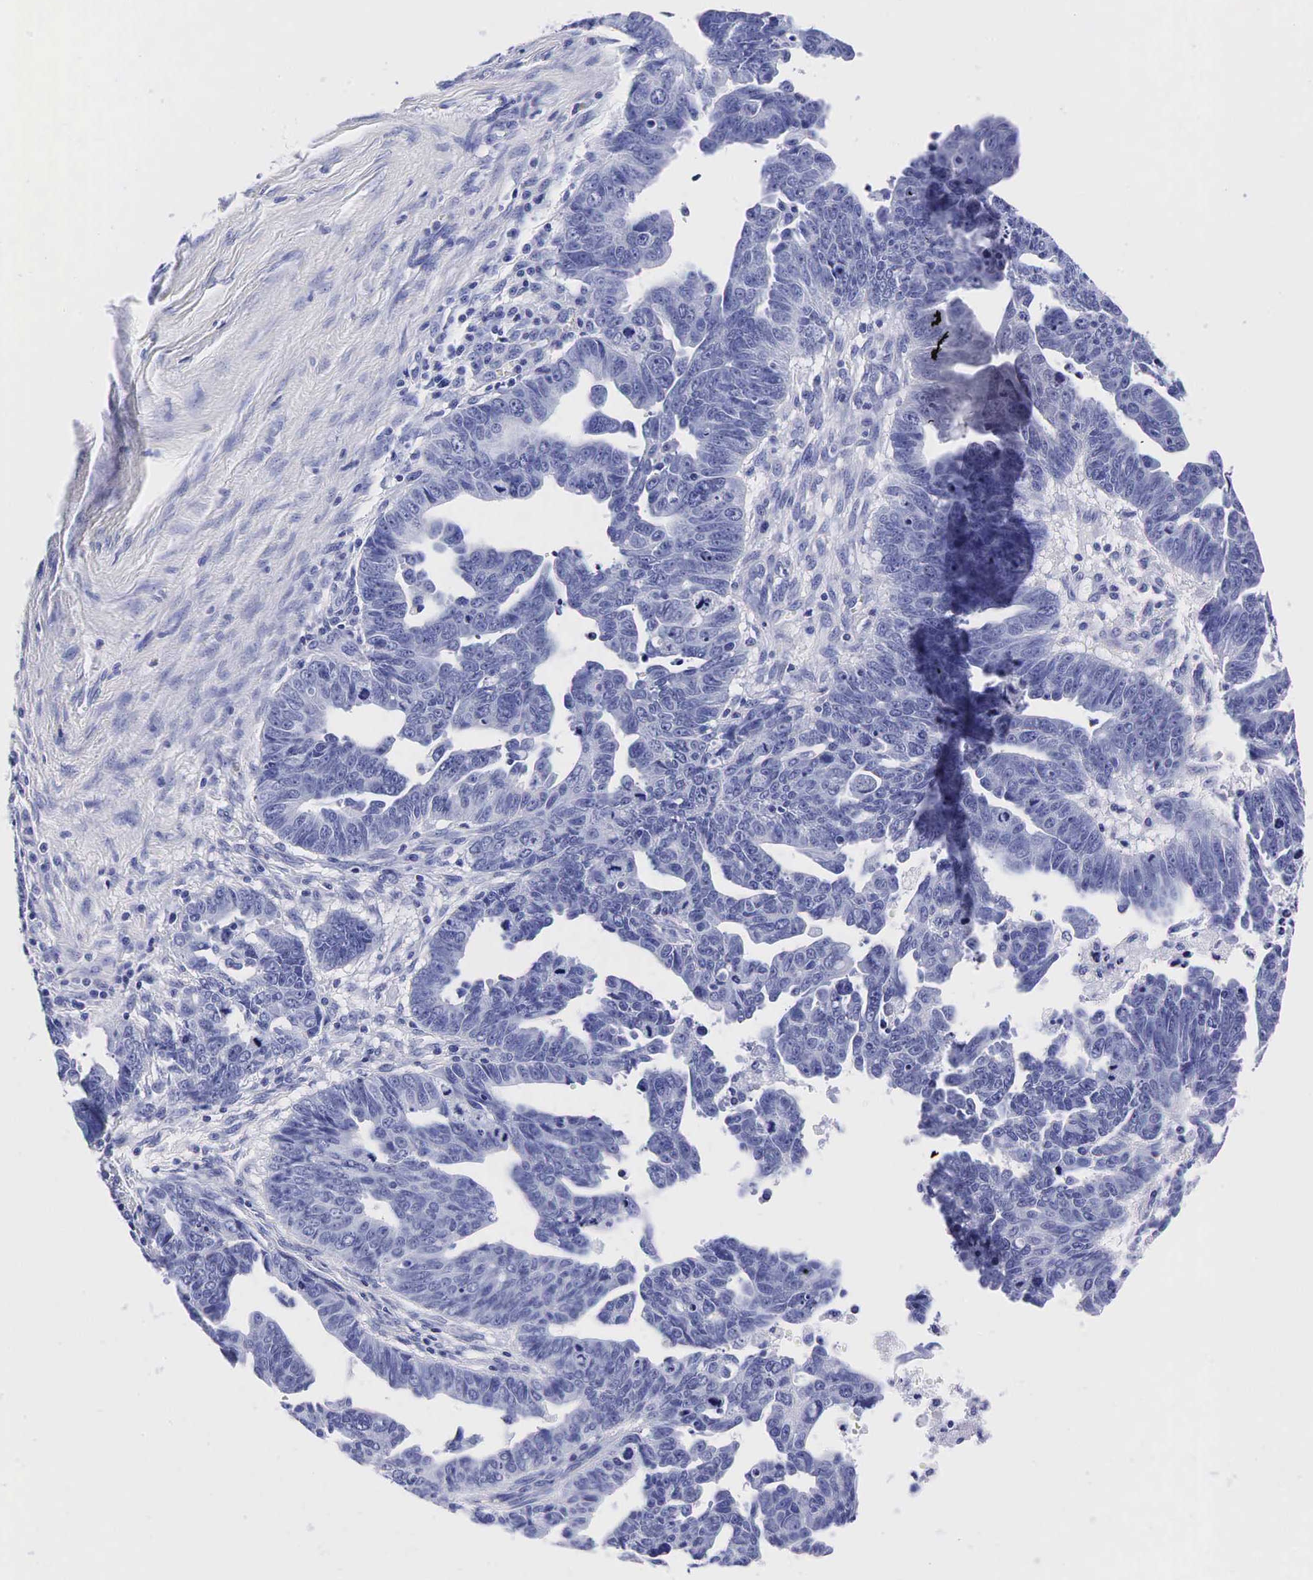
{"staining": {"intensity": "negative", "quantity": "none", "location": "none"}, "tissue": "ovarian cancer", "cell_type": "Tumor cells", "image_type": "cancer", "snomed": [{"axis": "morphology", "description": "Carcinoma, endometroid"}, {"axis": "morphology", "description": "Cystadenocarcinoma, serous, NOS"}, {"axis": "topography", "description": "Ovary"}], "caption": "Immunohistochemistry (IHC) photomicrograph of ovarian cancer stained for a protein (brown), which reveals no expression in tumor cells.", "gene": "TG", "patient": {"sex": "female", "age": 45}}